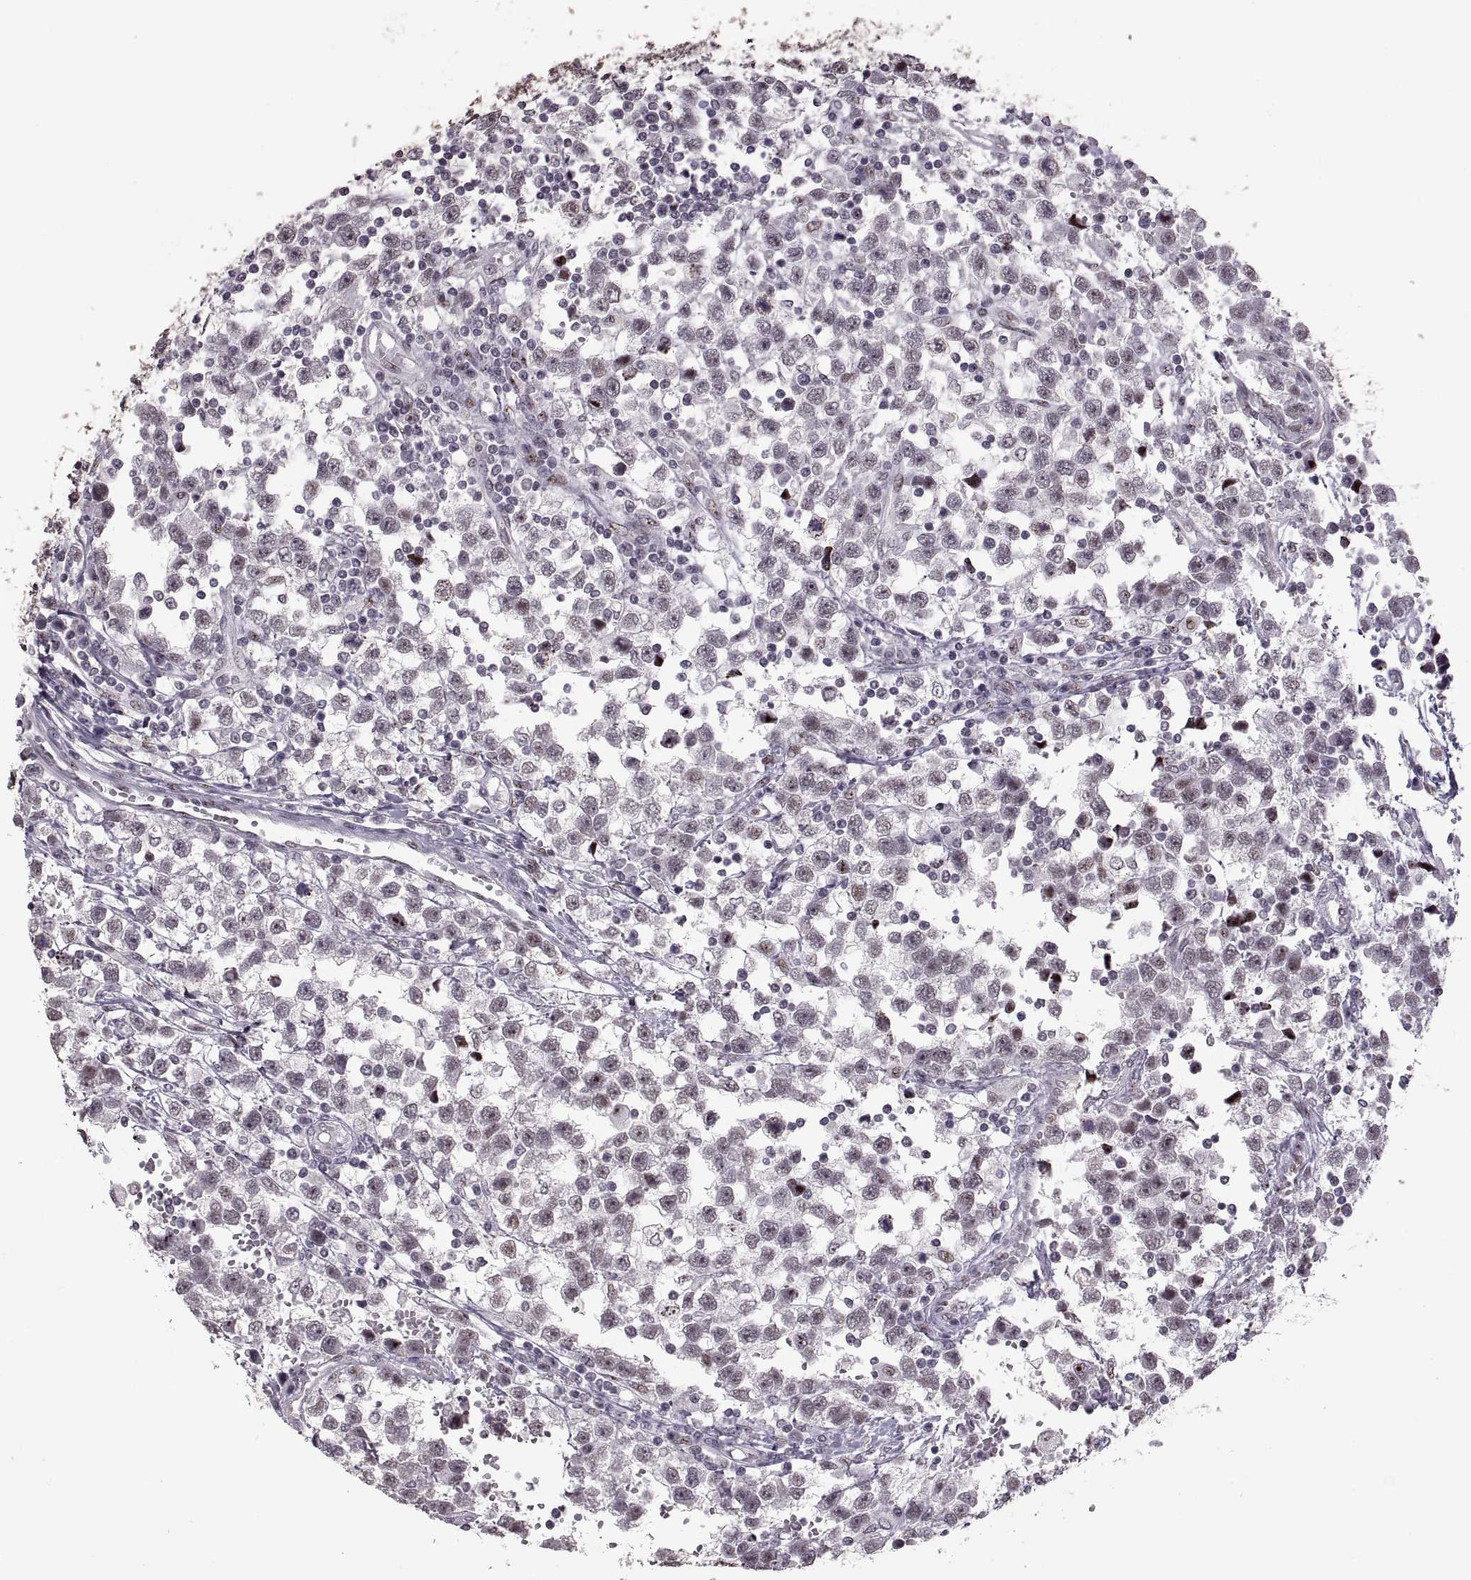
{"staining": {"intensity": "negative", "quantity": "none", "location": "none"}, "tissue": "testis cancer", "cell_type": "Tumor cells", "image_type": "cancer", "snomed": [{"axis": "morphology", "description": "Seminoma, NOS"}, {"axis": "topography", "description": "Testis"}], "caption": "Protein analysis of testis cancer shows no significant expression in tumor cells.", "gene": "PALS1", "patient": {"sex": "male", "age": 34}}